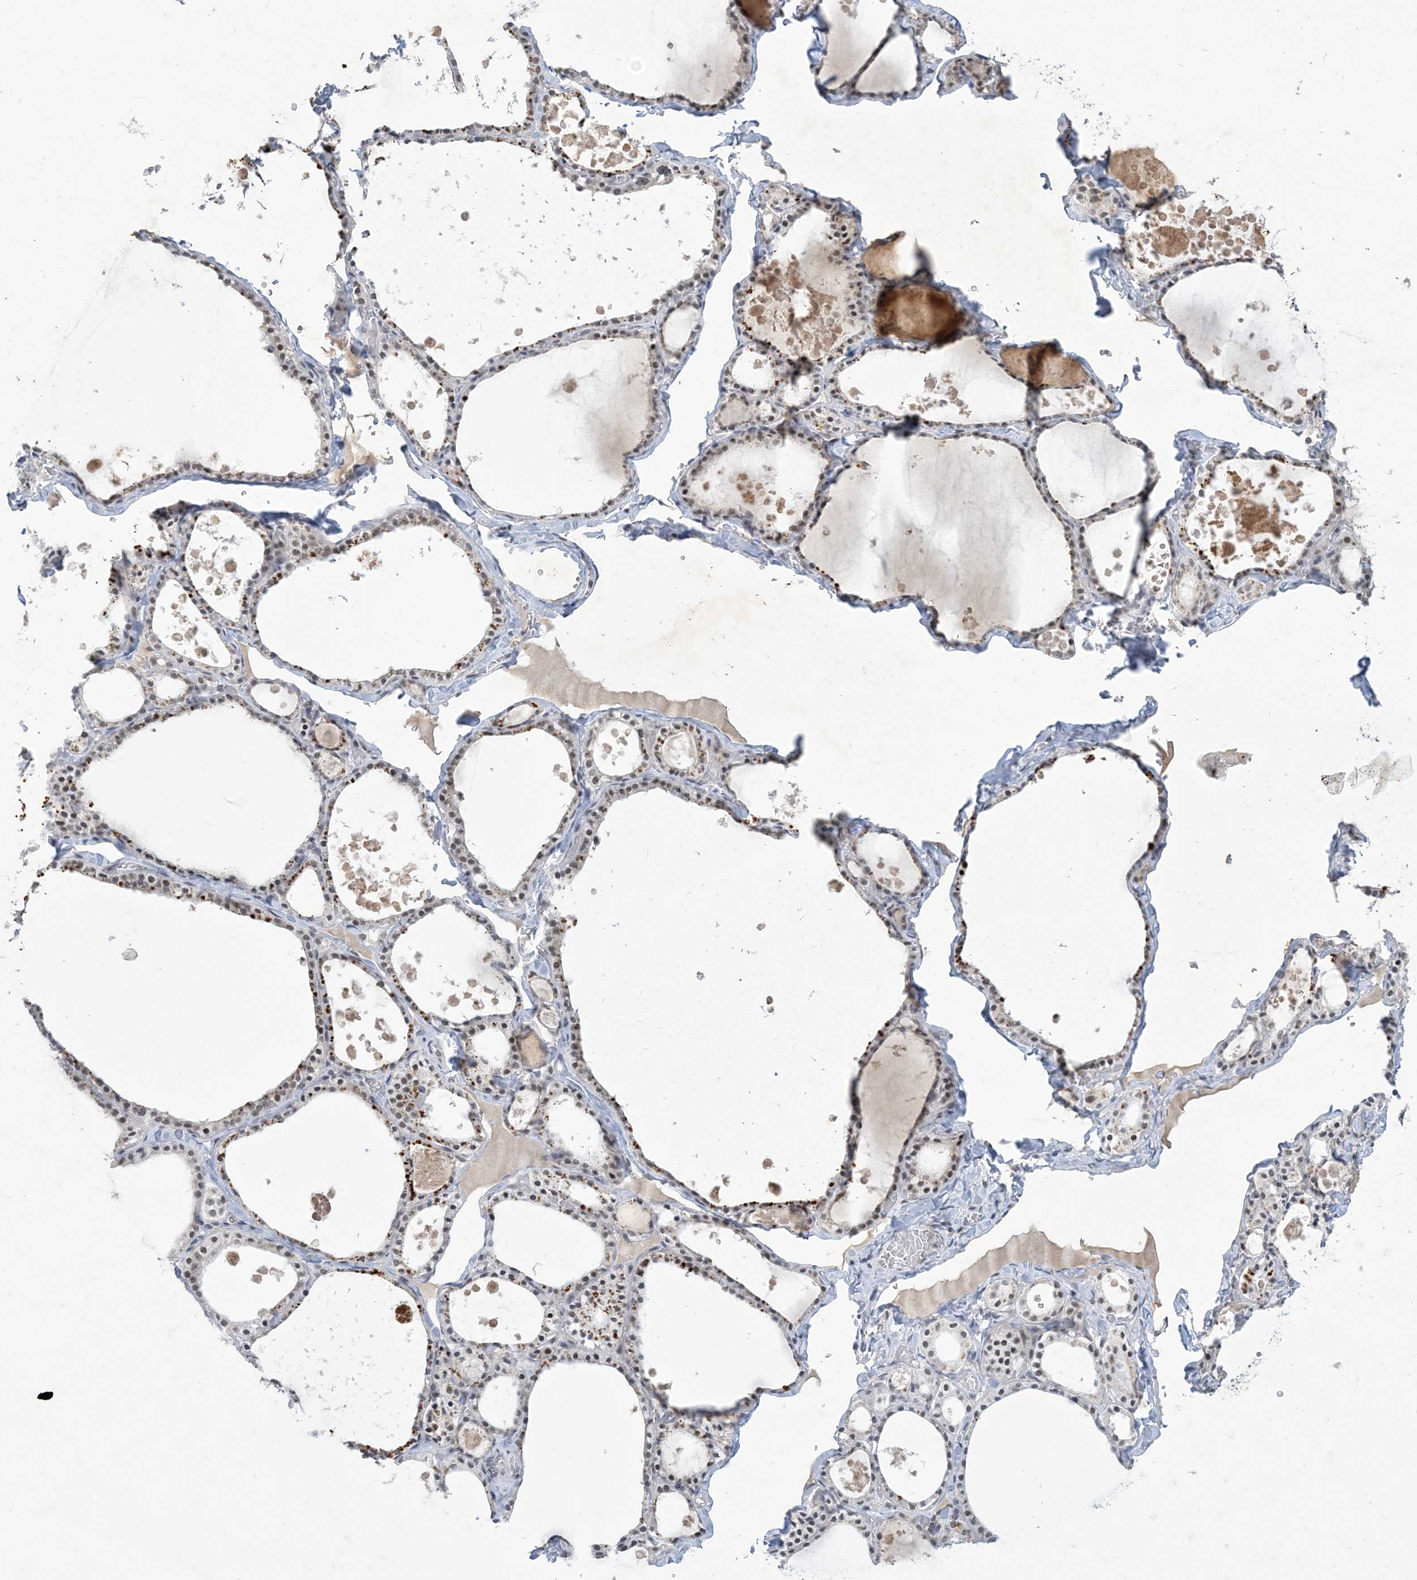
{"staining": {"intensity": "weak", "quantity": ">75%", "location": "cytoplasmic/membranous,nuclear"}, "tissue": "thyroid gland", "cell_type": "Glandular cells", "image_type": "normal", "snomed": [{"axis": "morphology", "description": "Normal tissue, NOS"}, {"axis": "topography", "description": "Thyroid gland"}], "caption": "Normal thyroid gland shows weak cytoplasmic/membranous,nuclear positivity in approximately >75% of glandular cells.", "gene": "ZNF674", "patient": {"sex": "male", "age": 56}}